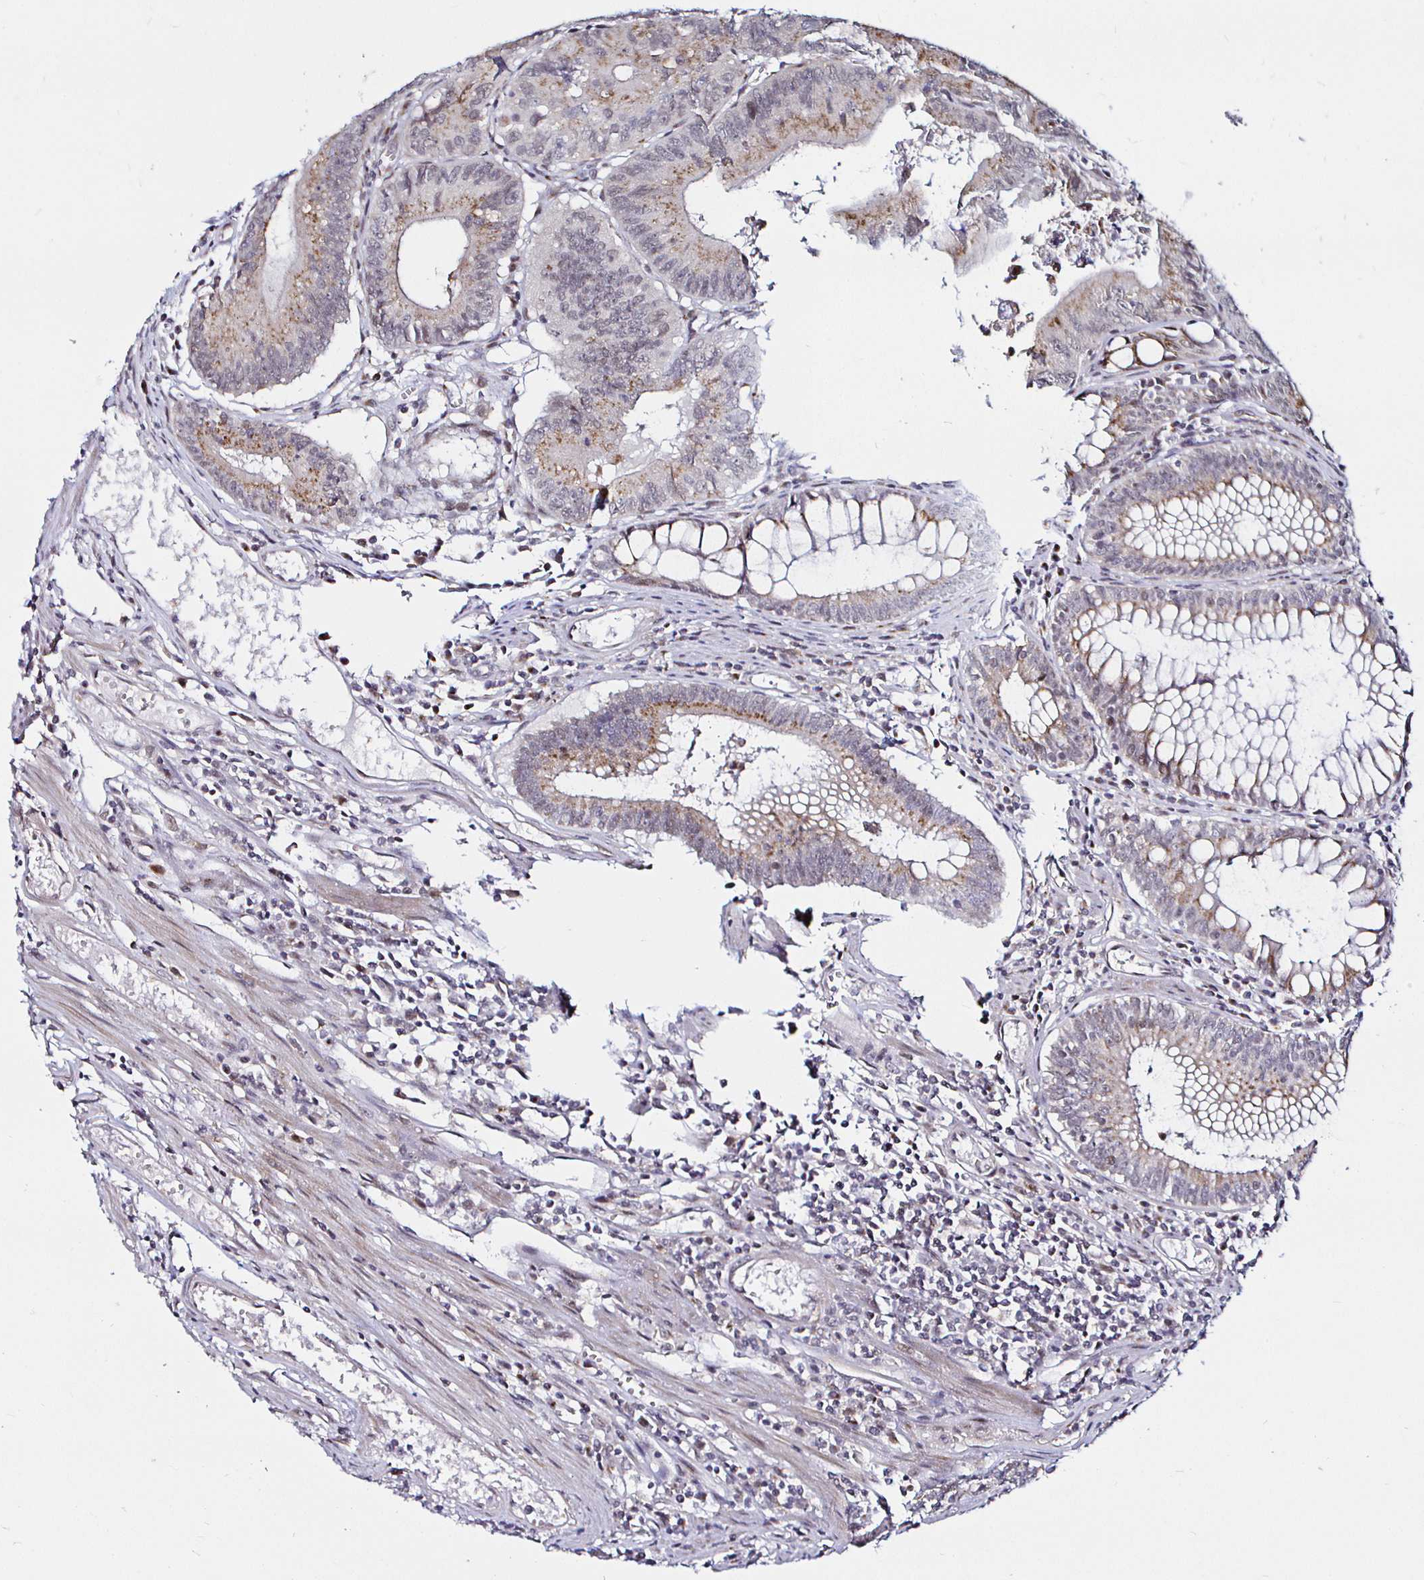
{"staining": {"intensity": "weak", "quantity": "25%-75%", "location": "cytoplasmic/membranous"}, "tissue": "colorectal cancer", "cell_type": "Tumor cells", "image_type": "cancer", "snomed": [{"axis": "morphology", "description": "Adenocarcinoma, NOS"}, {"axis": "topography", "description": "Rectum"}], "caption": "Immunohistochemical staining of colorectal adenocarcinoma exhibits low levels of weak cytoplasmic/membranous positivity in about 25%-75% of tumor cells.", "gene": "ATG3", "patient": {"sex": "female", "age": 81}}